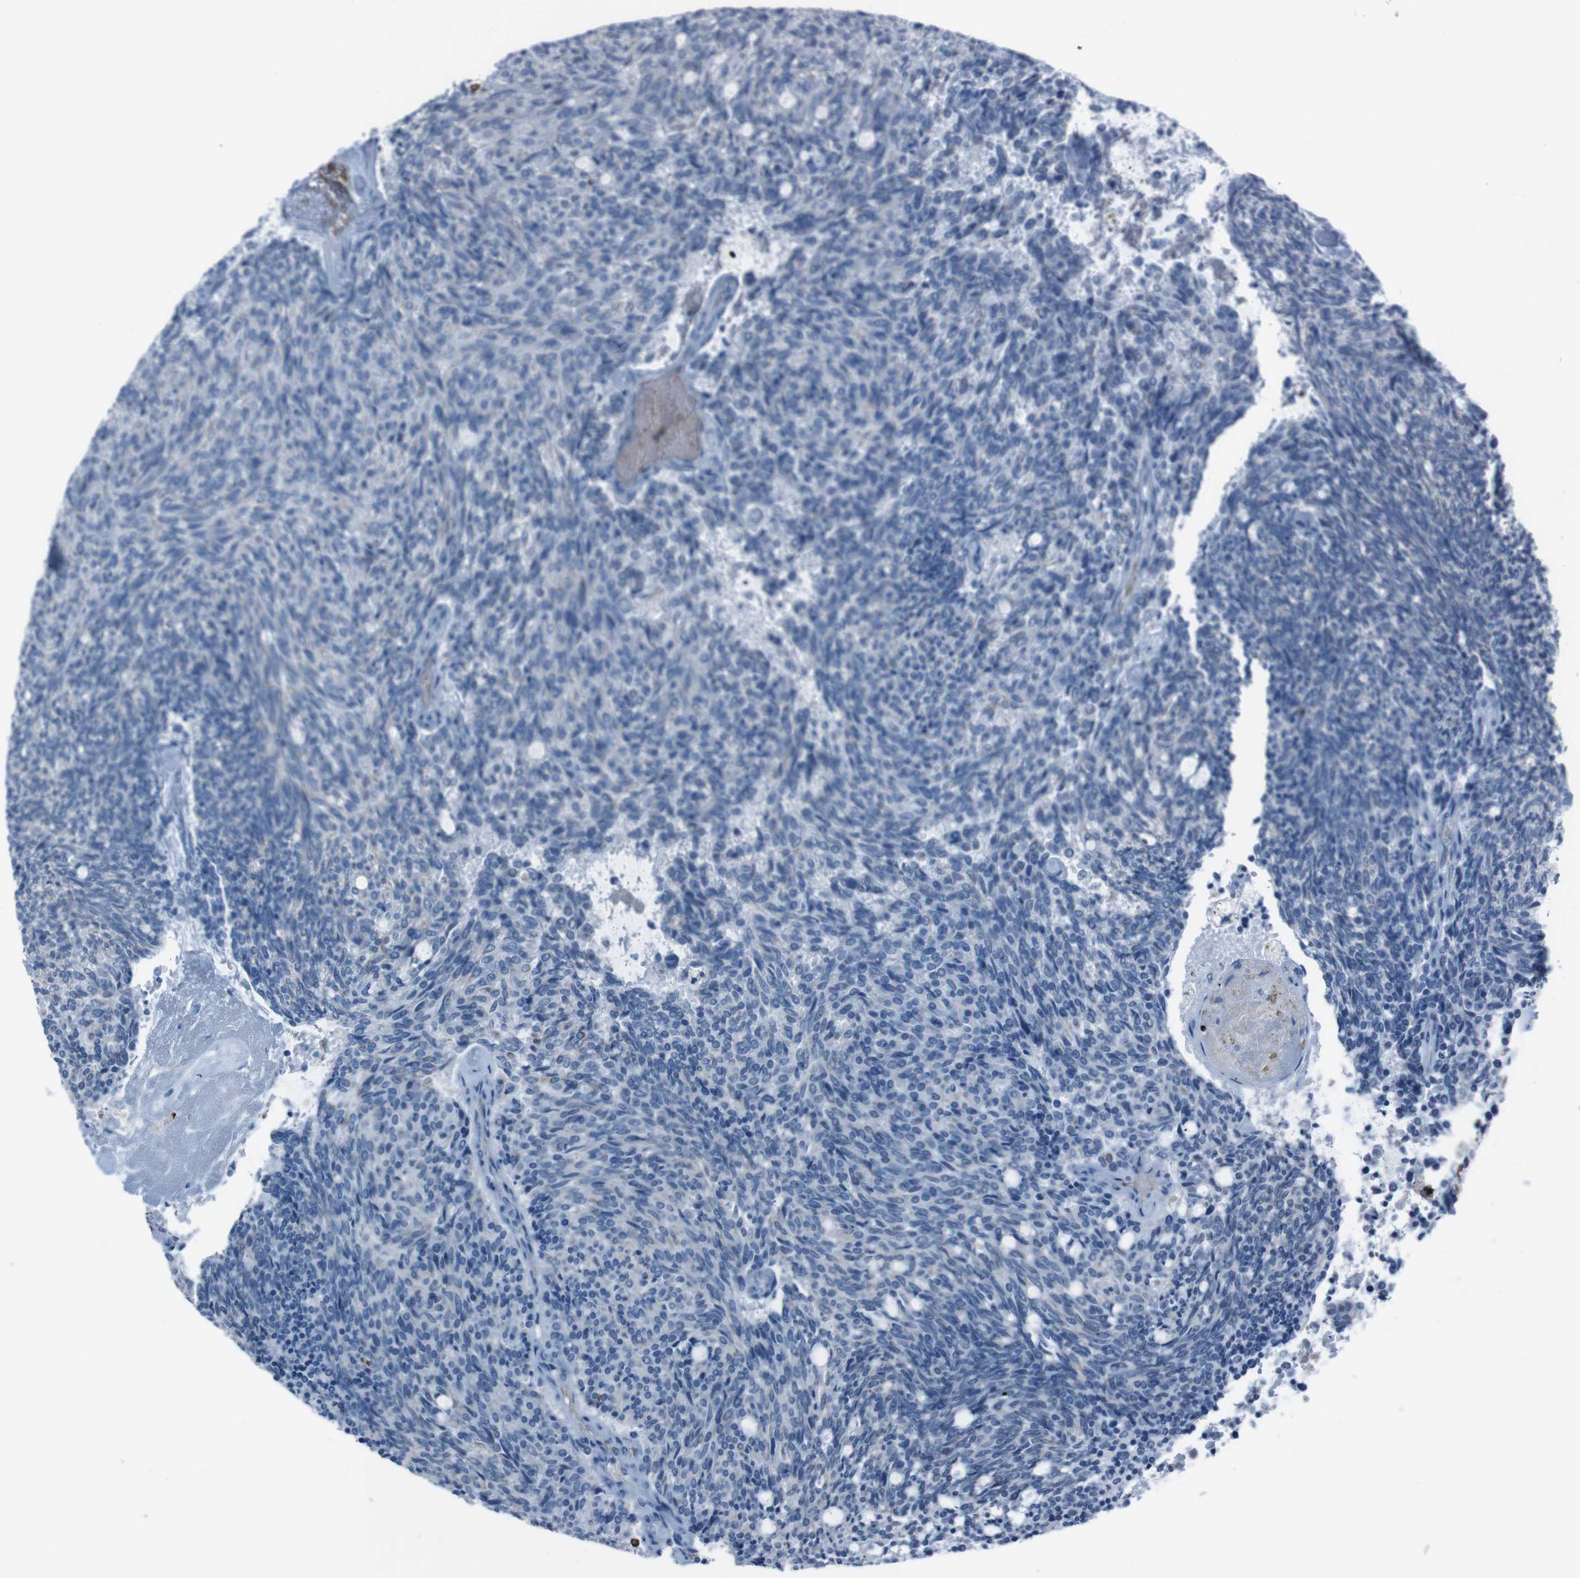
{"staining": {"intensity": "negative", "quantity": "none", "location": "none"}, "tissue": "carcinoid", "cell_type": "Tumor cells", "image_type": "cancer", "snomed": [{"axis": "morphology", "description": "Carcinoid, malignant, NOS"}, {"axis": "topography", "description": "Pancreas"}], "caption": "Human malignant carcinoid stained for a protein using immunohistochemistry reveals no expression in tumor cells.", "gene": "ST6GAL1", "patient": {"sex": "female", "age": 54}}